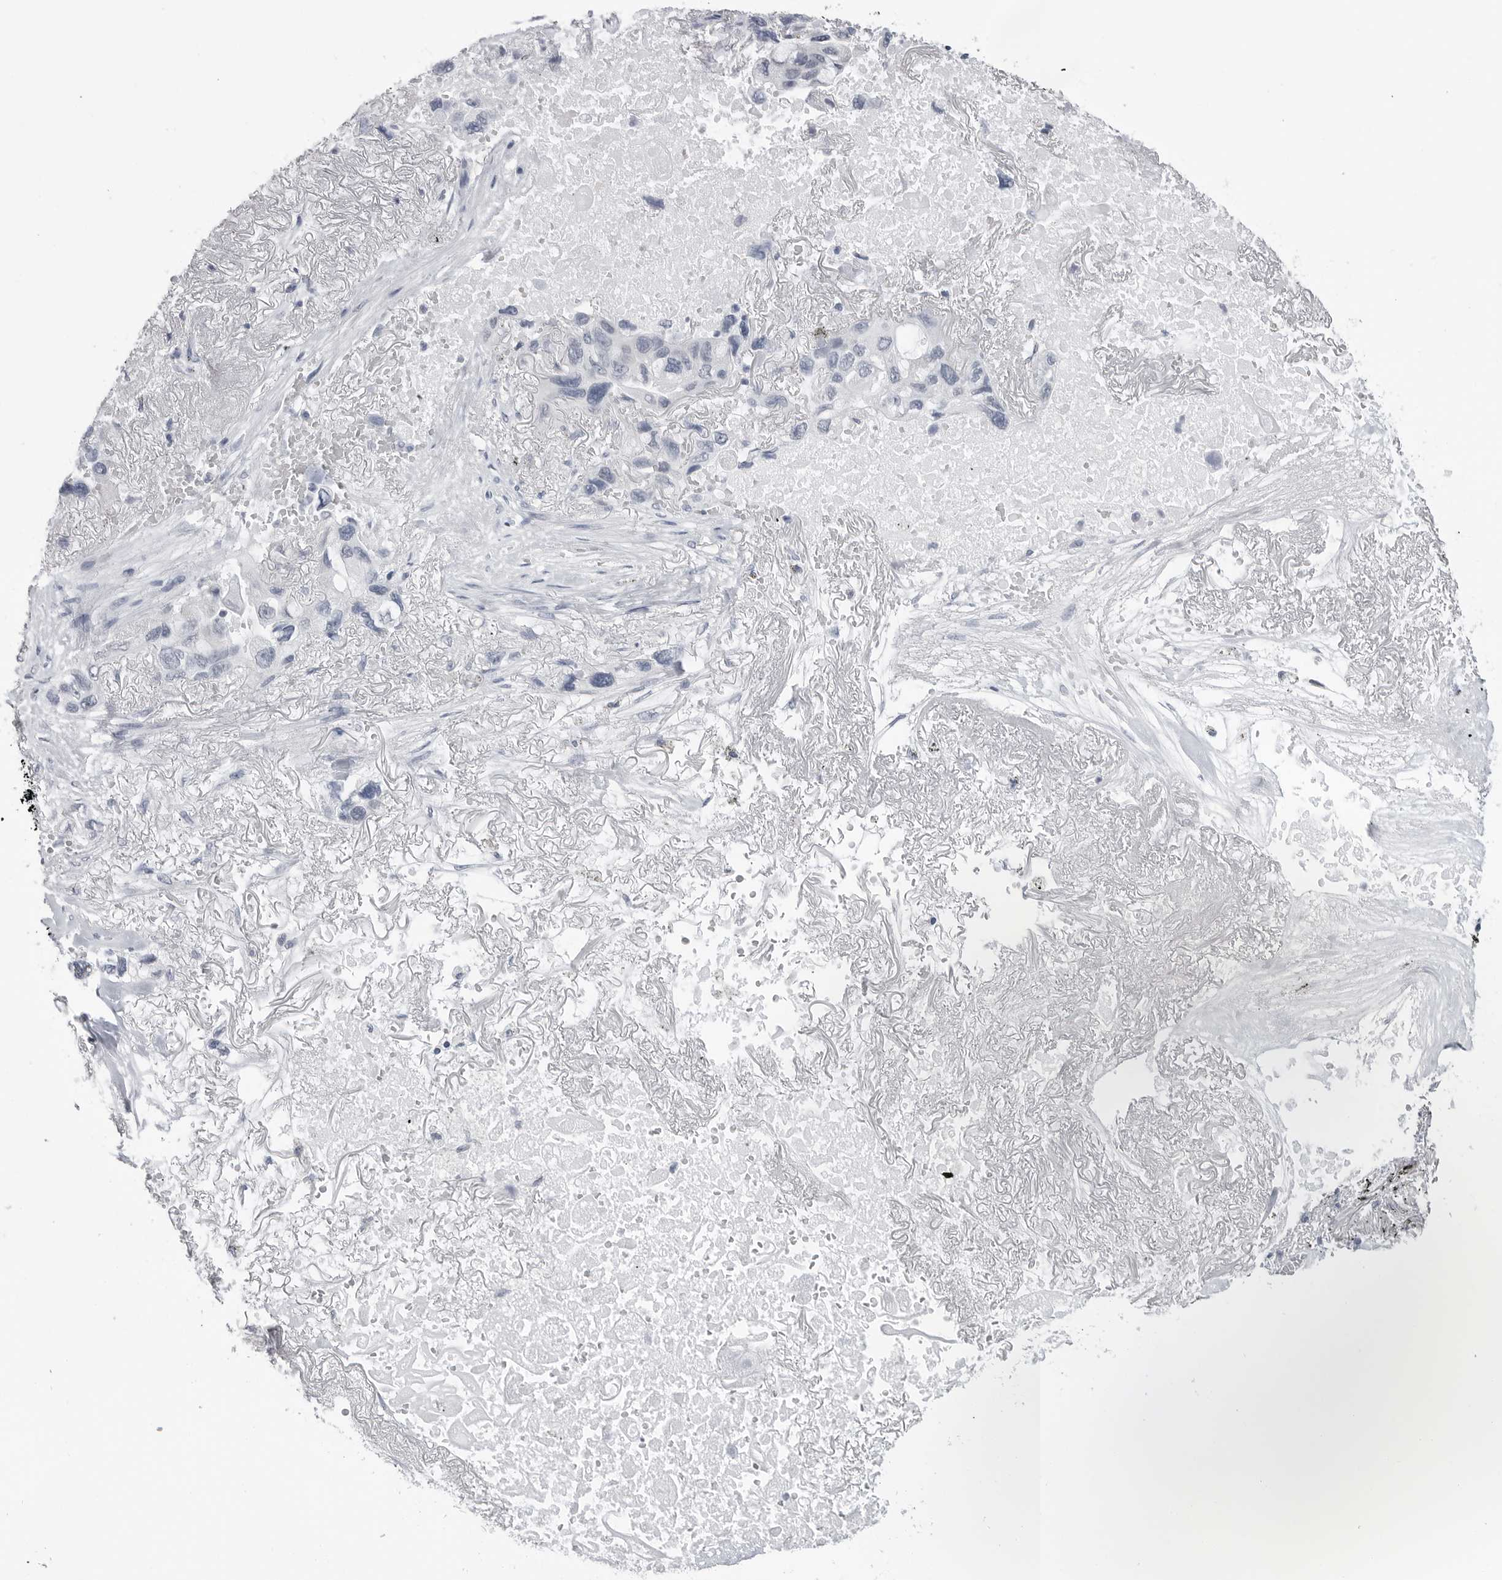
{"staining": {"intensity": "negative", "quantity": "none", "location": "none"}, "tissue": "lung cancer", "cell_type": "Tumor cells", "image_type": "cancer", "snomed": [{"axis": "morphology", "description": "Squamous cell carcinoma, NOS"}, {"axis": "topography", "description": "Lung"}], "caption": "Immunohistochemistry photomicrograph of lung cancer stained for a protein (brown), which displays no positivity in tumor cells.", "gene": "PGA3", "patient": {"sex": "female", "age": 73}}